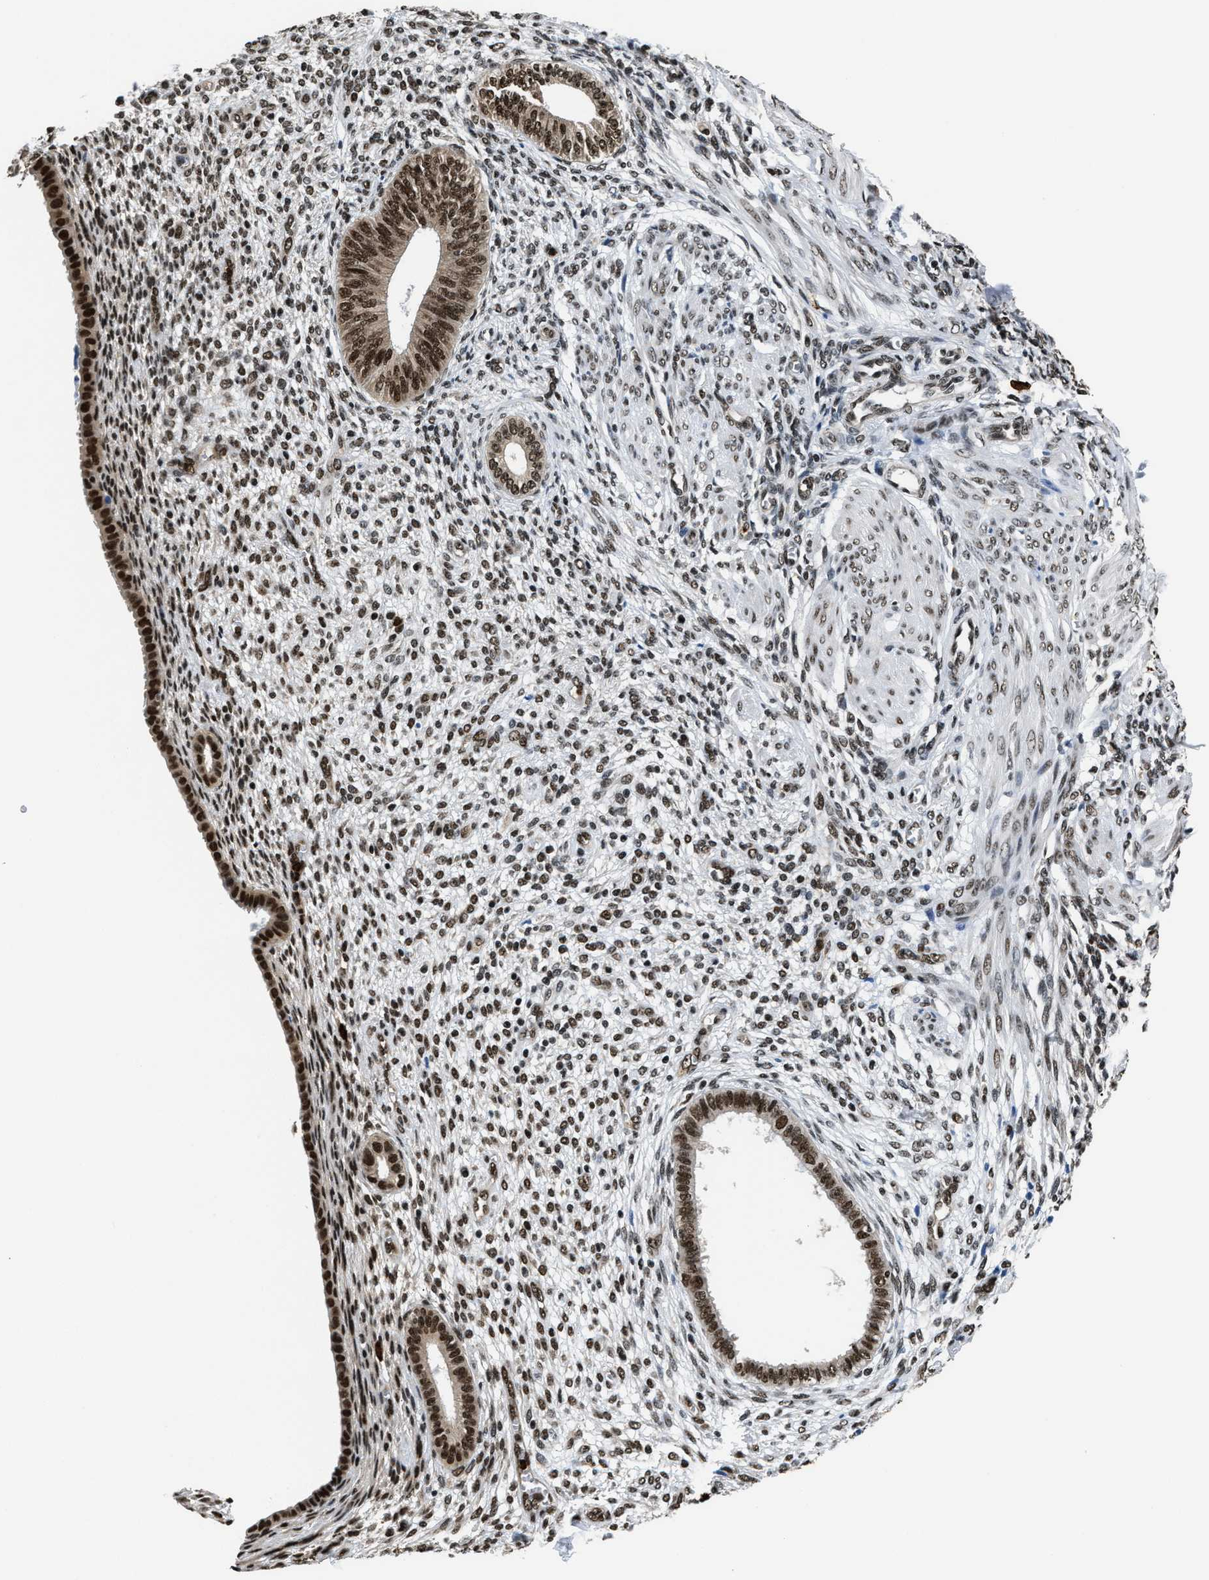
{"staining": {"intensity": "moderate", "quantity": ">75%", "location": "nuclear"}, "tissue": "endometrium", "cell_type": "Cells in endometrial stroma", "image_type": "normal", "snomed": [{"axis": "morphology", "description": "Normal tissue, NOS"}, {"axis": "topography", "description": "Endometrium"}], "caption": "Protein positivity by immunohistochemistry (IHC) demonstrates moderate nuclear expression in about >75% of cells in endometrial stroma in unremarkable endometrium.", "gene": "CCNDBP1", "patient": {"sex": "female", "age": 72}}